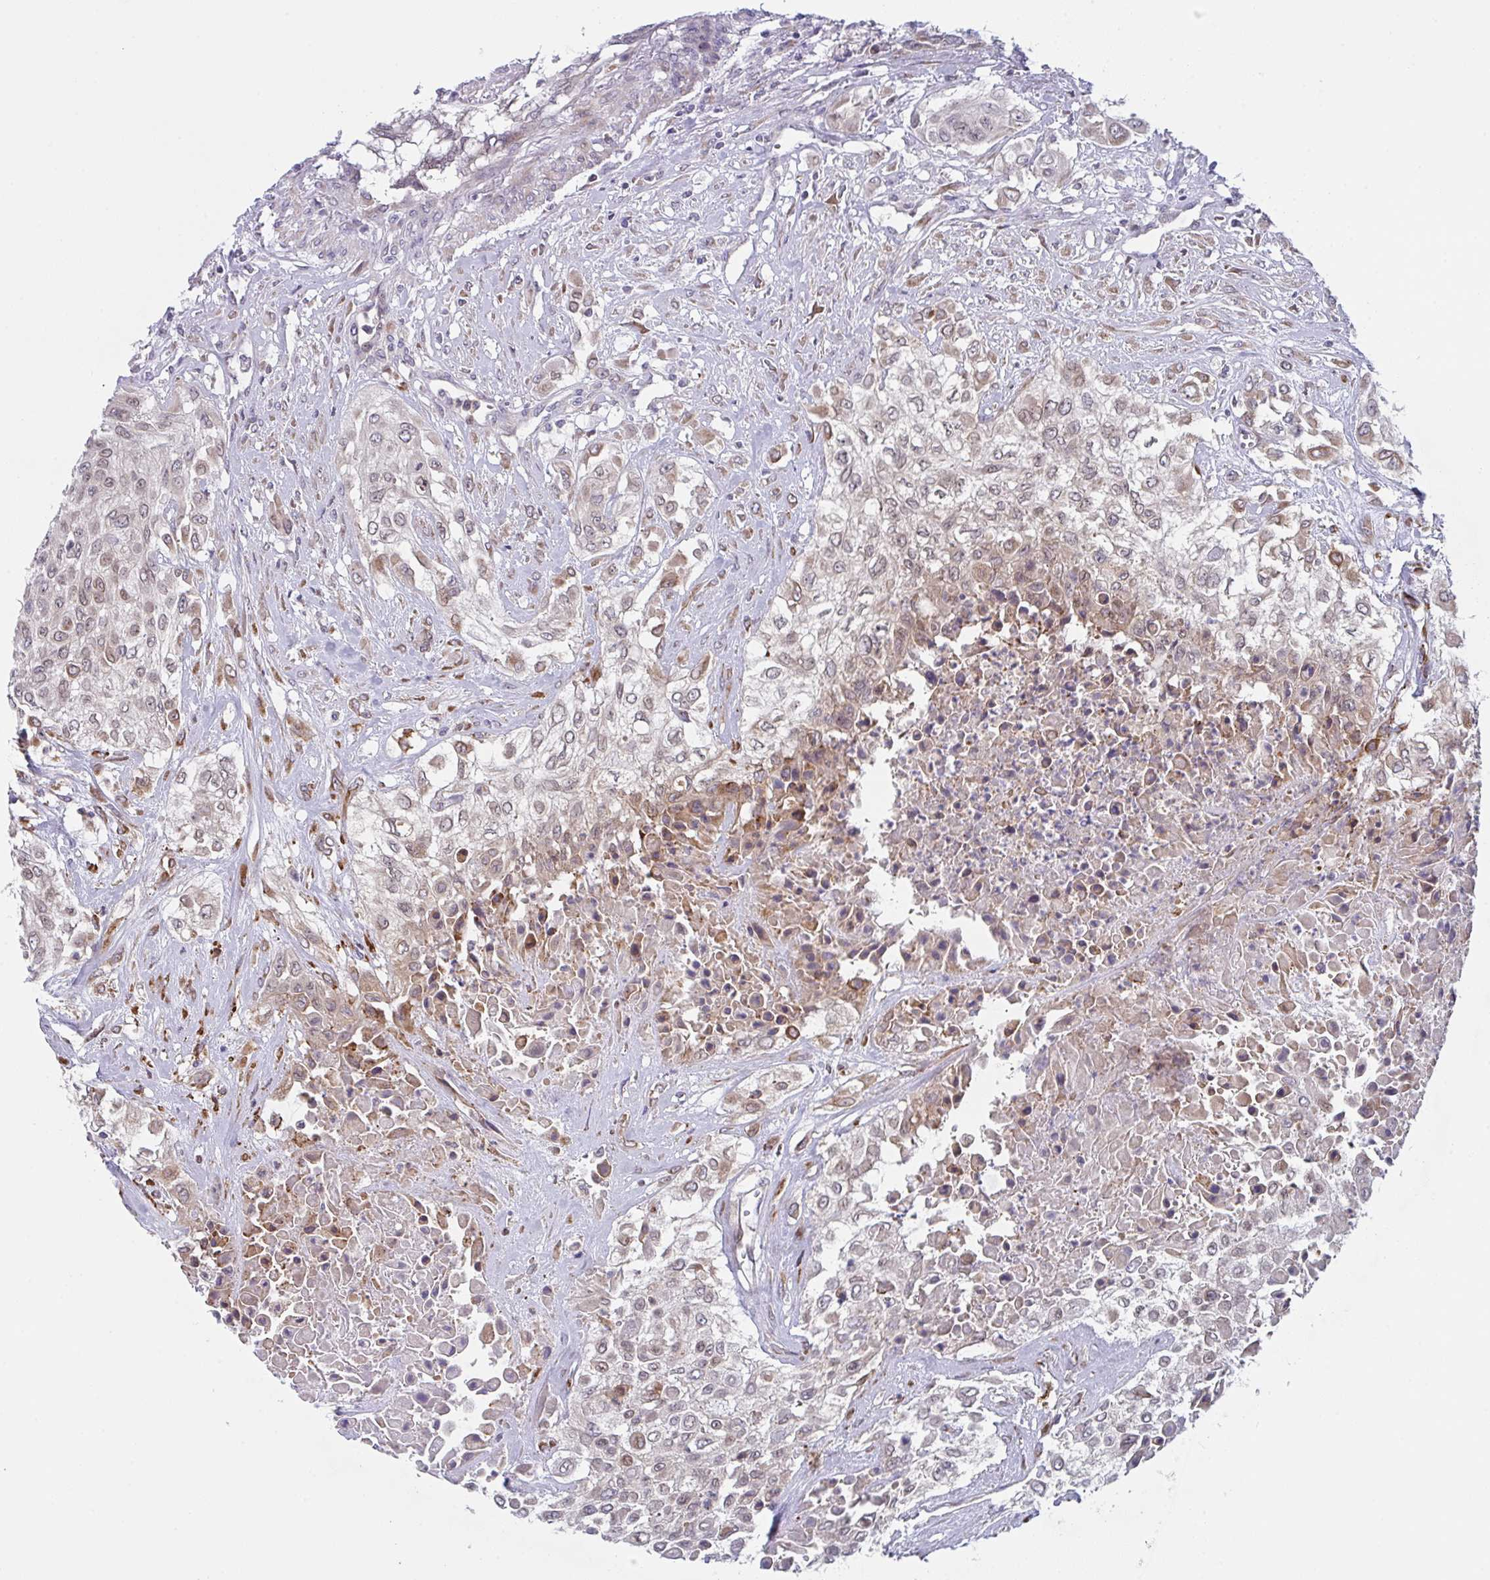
{"staining": {"intensity": "moderate", "quantity": "25%-75%", "location": "cytoplasmic/membranous,nuclear"}, "tissue": "urothelial cancer", "cell_type": "Tumor cells", "image_type": "cancer", "snomed": [{"axis": "morphology", "description": "Urothelial carcinoma, High grade"}, {"axis": "topography", "description": "Urinary bladder"}], "caption": "Immunohistochemical staining of urothelial cancer demonstrates medium levels of moderate cytoplasmic/membranous and nuclear positivity in about 25%-75% of tumor cells.", "gene": "RBM18", "patient": {"sex": "male", "age": 57}}